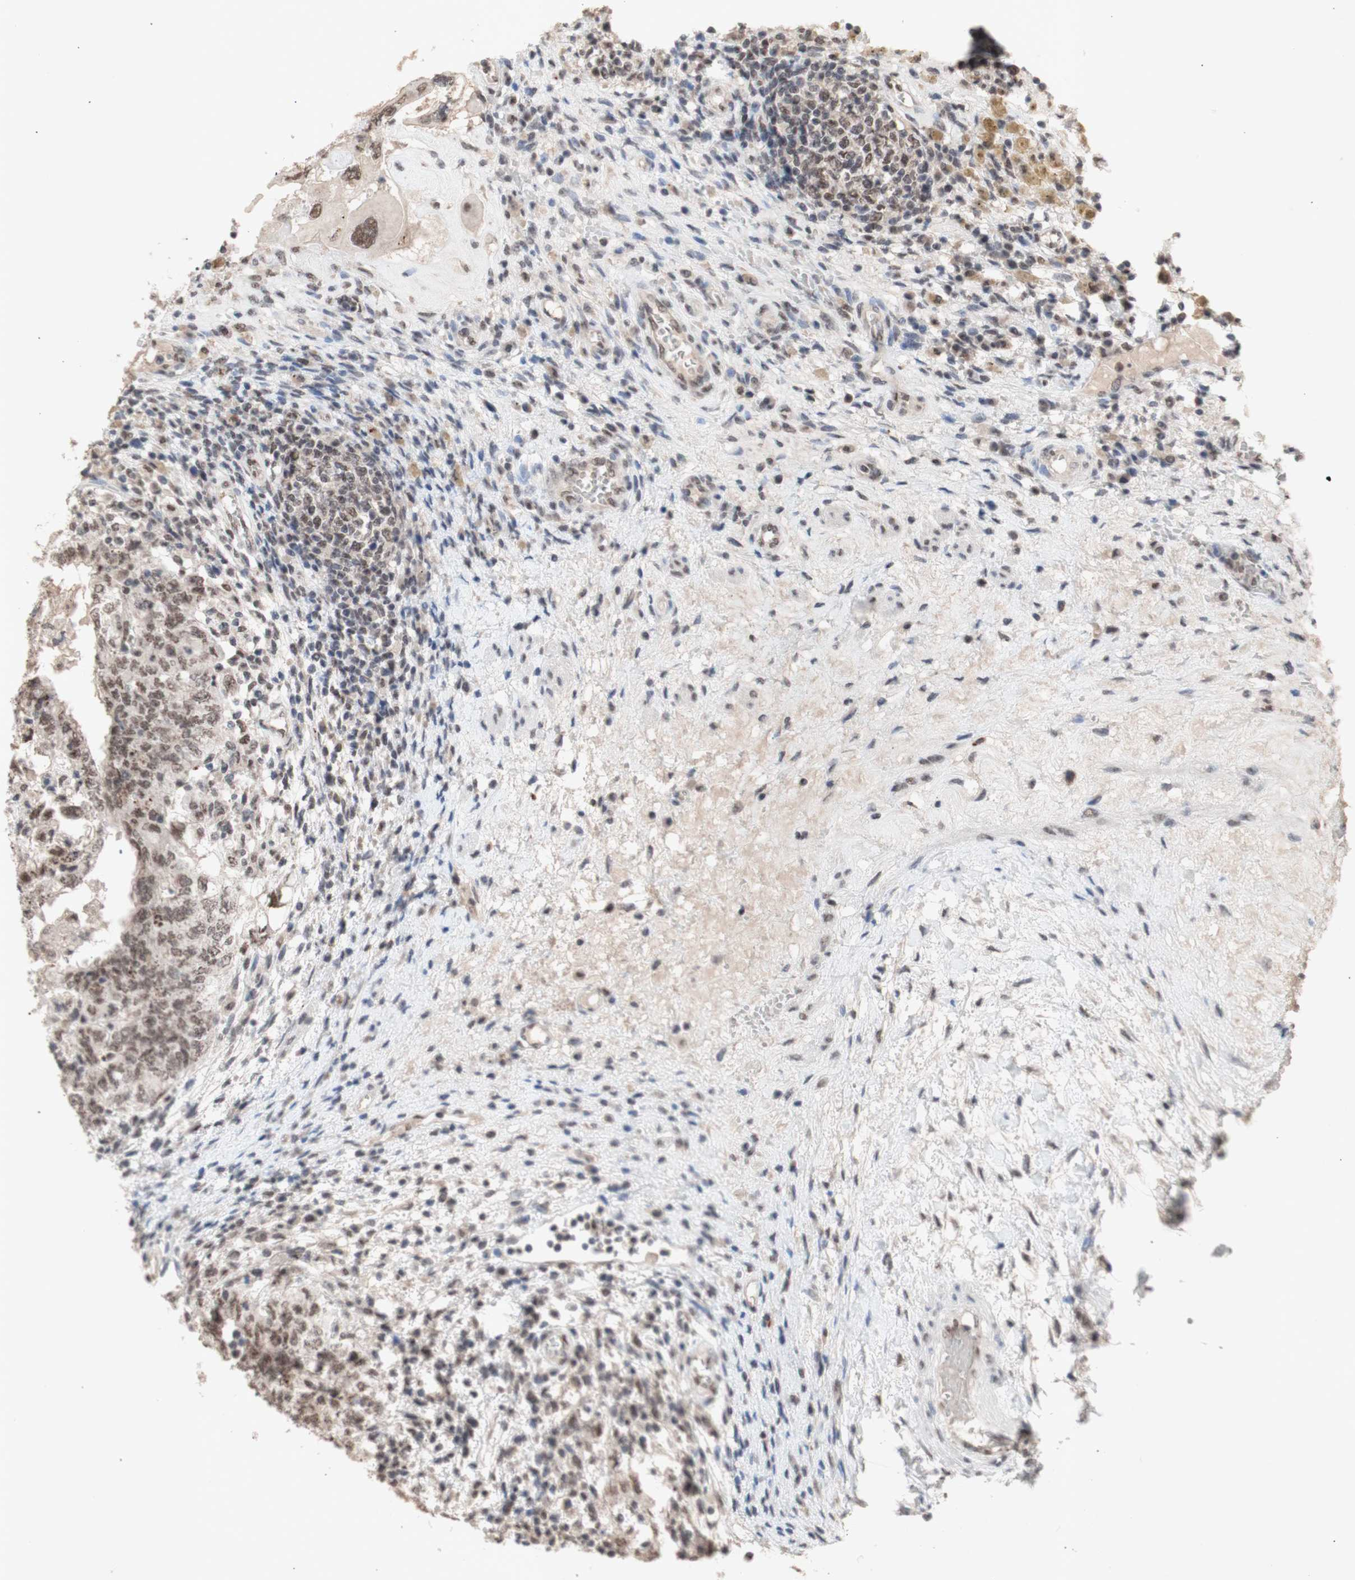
{"staining": {"intensity": "weak", "quantity": ">75%", "location": "nuclear"}, "tissue": "testis cancer", "cell_type": "Tumor cells", "image_type": "cancer", "snomed": [{"axis": "morphology", "description": "Carcinoma, Embryonal, NOS"}, {"axis": "topography", "description": "Testis"}], "caption": "Immunohistochemical staining of human embryonal carcinoma (testis) demonstrates weak nuclear protein staining in approximately >75% of tumor cells. (DAB IHC, brown staining for protein, blue staining for nuclei).", "gene": "SFPQ", "patient": {"sex": "male", "age": 26}}